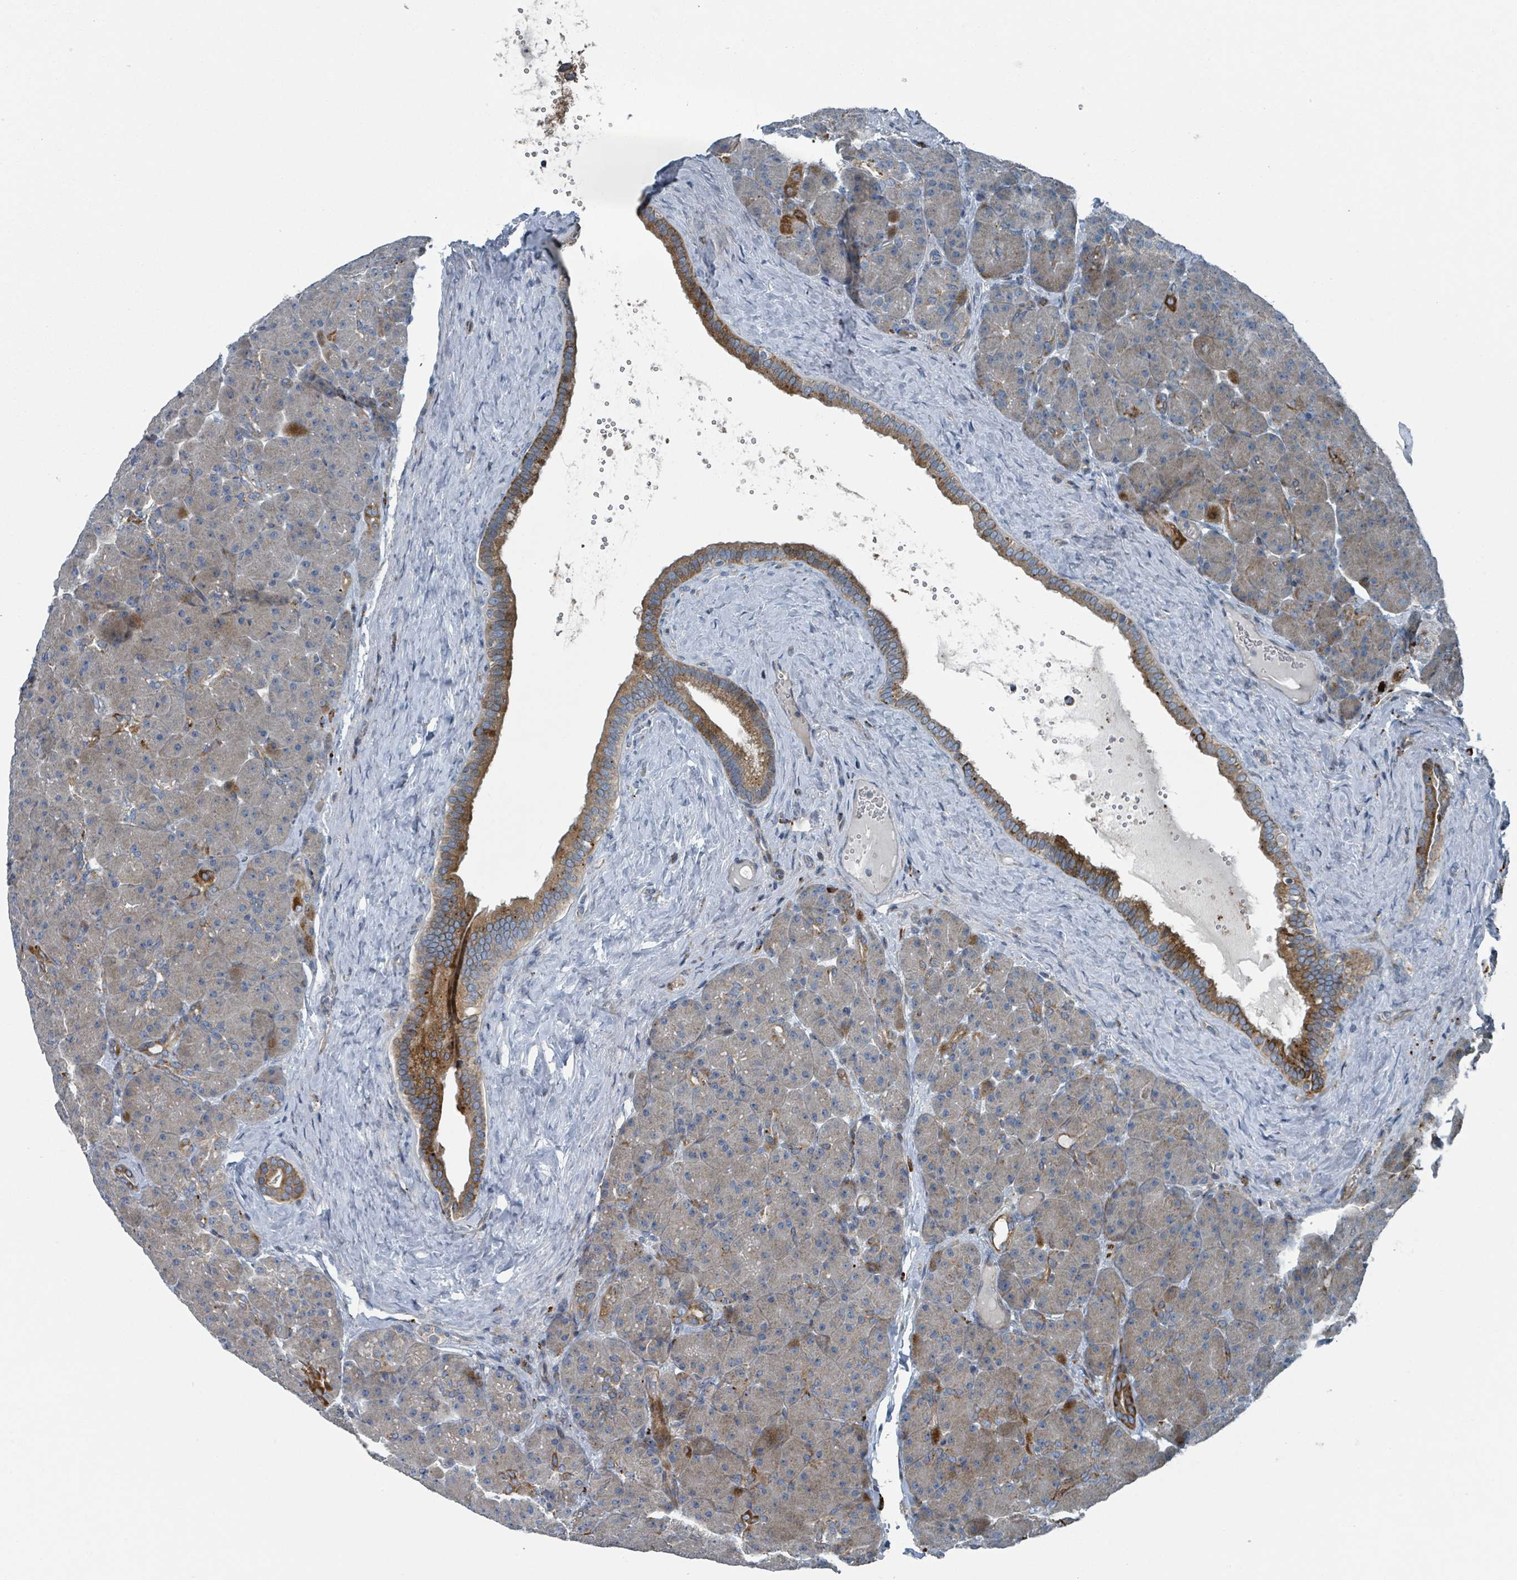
{"staining": {"intensity": "strong", "quantity": "<25%", "location": "cytoplasmic/membranous"}, "tissue": "pancreas", "cell_type": "Exocrine glandular cells", "image_type": "normal", "snomed": [{"axis": "morphology", "description": "Normal tissue, NOS"}, {"axis": "topography", "description": "Pancreas"}], "caption": "This image reveals immunohistochemistry staining of normal pancreas, with medium strong cytoplasmic/membranous staining in approximately <25% of exocrine glandular cells.", "gene": "DIPK2A", "patient": {"sex": "male", "age": 66}}